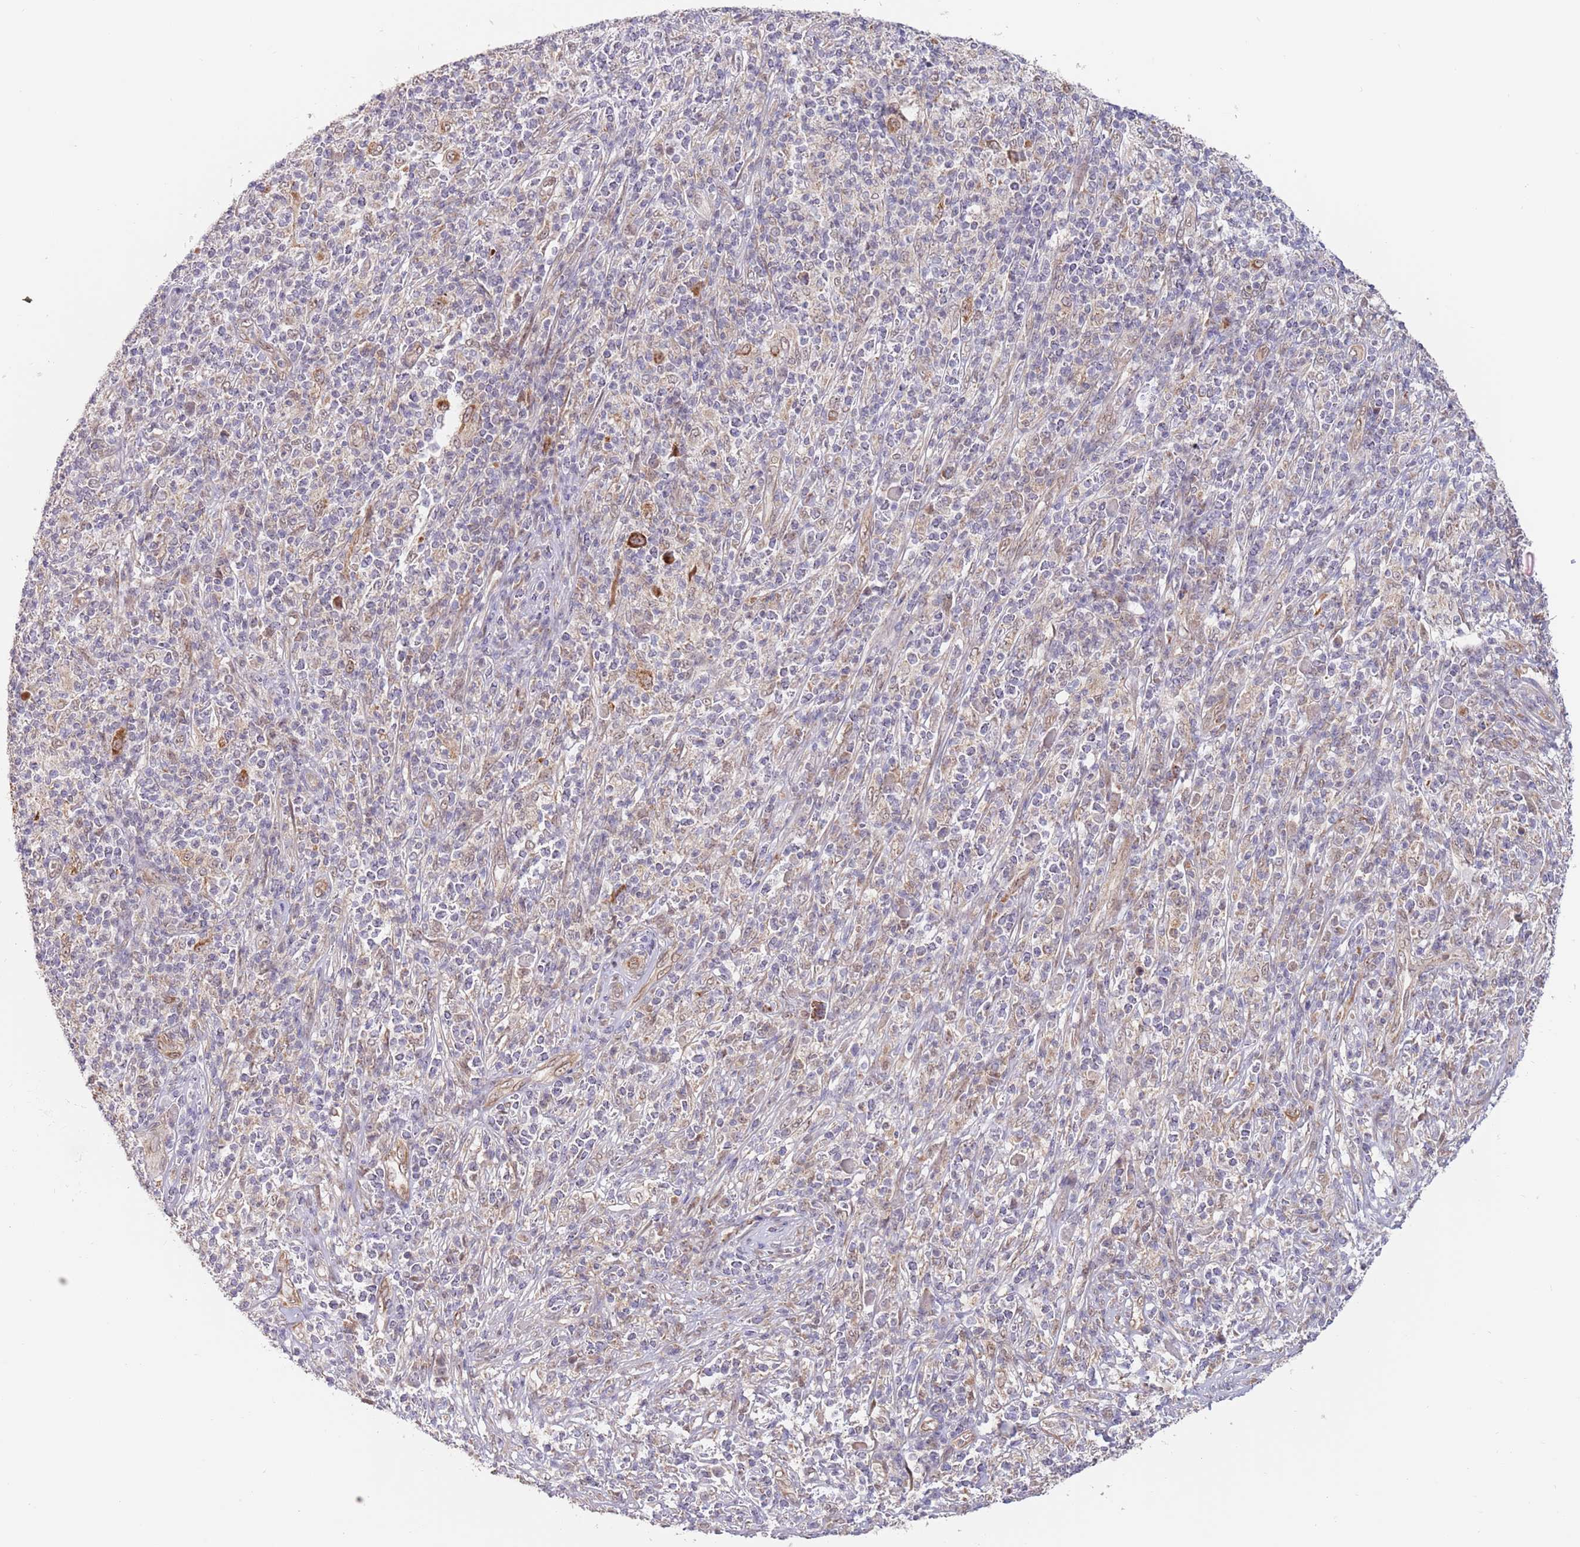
{"staining": {"intensity": "strong", "quantity": "<25%", "location": "cytoplasmic/membranous"}, "tissue": "melanoma", "cell_type": "Tumor cells", "image_type": "cancer", "snomed": [{"axis": "morphology", "description": "Malignant melanoma, NOS"}, {"axis": "topography", "description": "Skin"}], "caption": "Melanoma stained with DAB (3,3'-diaminobenzidine) IHC reveals medium levels of strong cytoplasmic/membranous staining in approximately <25% of tumor cells.", "gene": "UQCC3", "patient": {"sex": "male", "age": 66}}